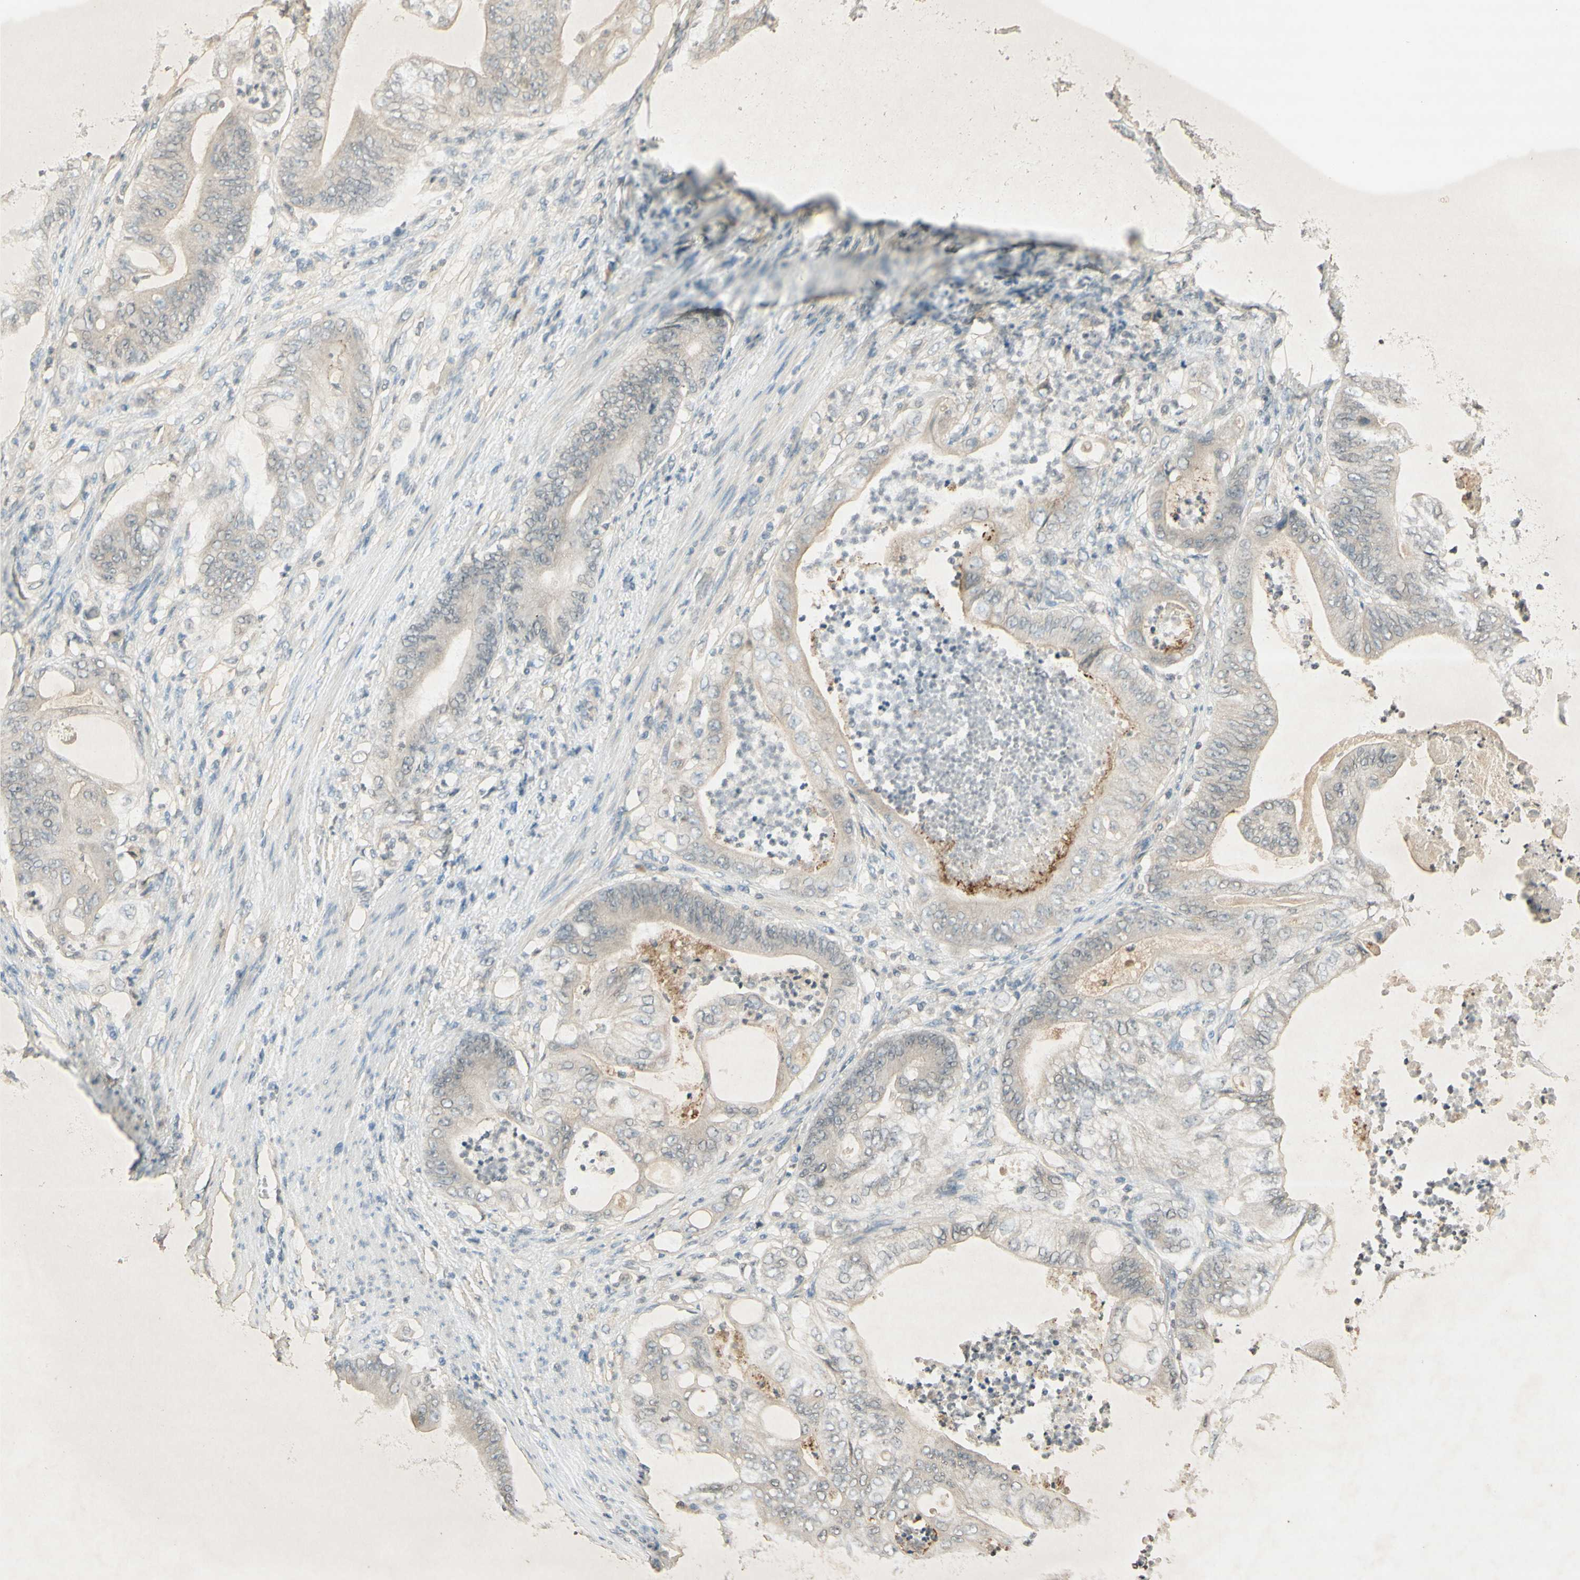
{"staining": {"intensity": "negative", "quantity": "none", "location": "none"}, "tissue": "stomach cancer", "cell_type": "Tumor cells", "image_type": "cancer", "snomed": [{"axis": "morphology", "description": "Adenocarcinoma, NOS"}, {"axis": "topography", "description": "Stomach"}], "caption": "The IHC micrograph has no significant positivity in tumor cells of stomach cancer tissue.", "gene": "GLI1", "patient": {"sex": "female", "age": 73}}